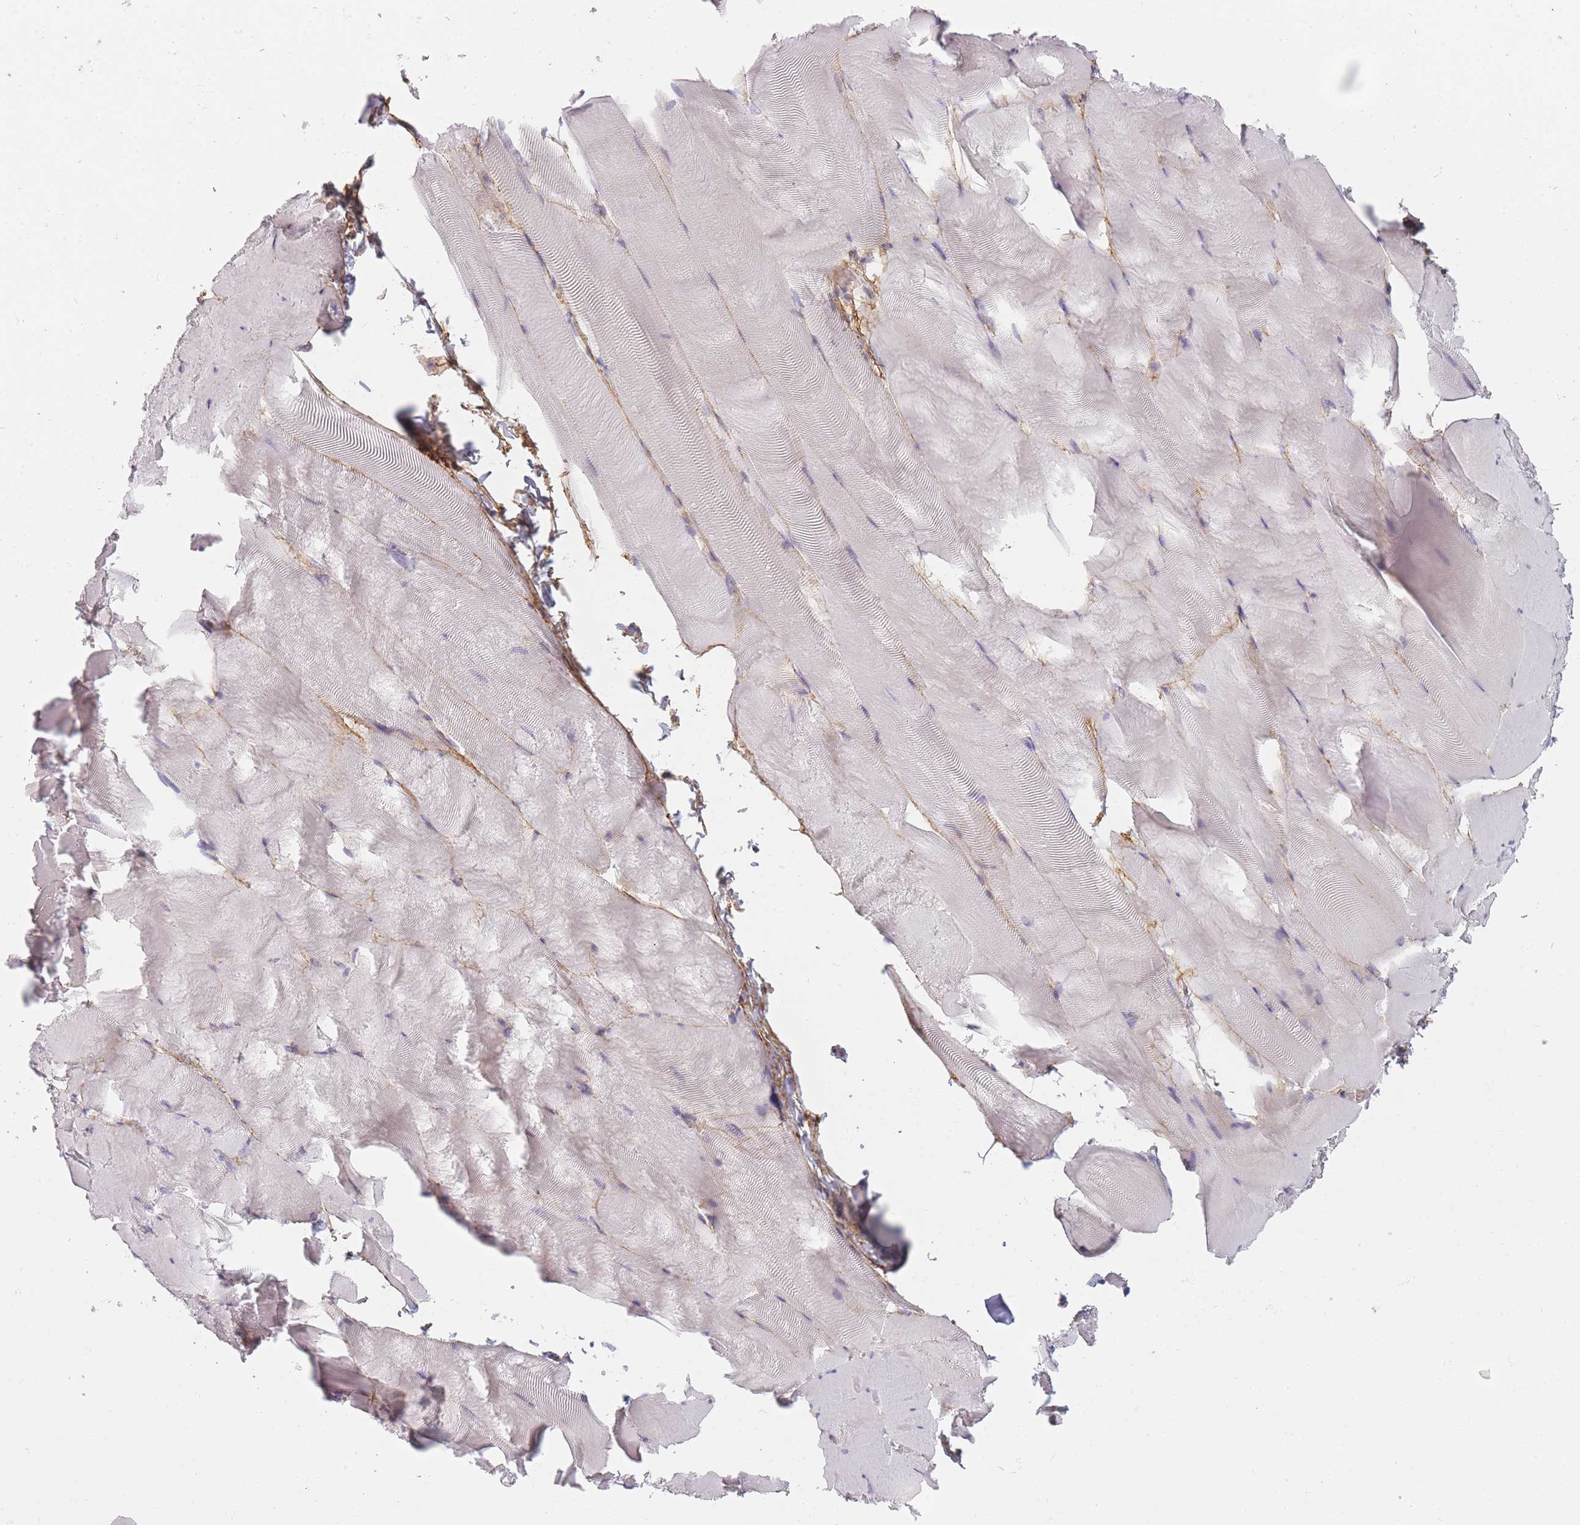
{"staining": {"intensity": "negative", "quantity": "none", "location": "none"}, "tissue": "skeletal muscle", "cell_type": "Myocytes", "image_type": "normal", "snomed": [{"axis": "morphology", "description": "Normal tissue, NOS"}, {"axis": "topography", "description": "Skeletal muscle"}], "caption": "Immunohistochemistry of unremarkable human skeletal muscle shows no expression in myocytes. (DAB immunohistochemistry (IHC) with hematoxylin counter stain).", "gene": "AP3M1", "patient": {"sex": "female", "age": 64}}